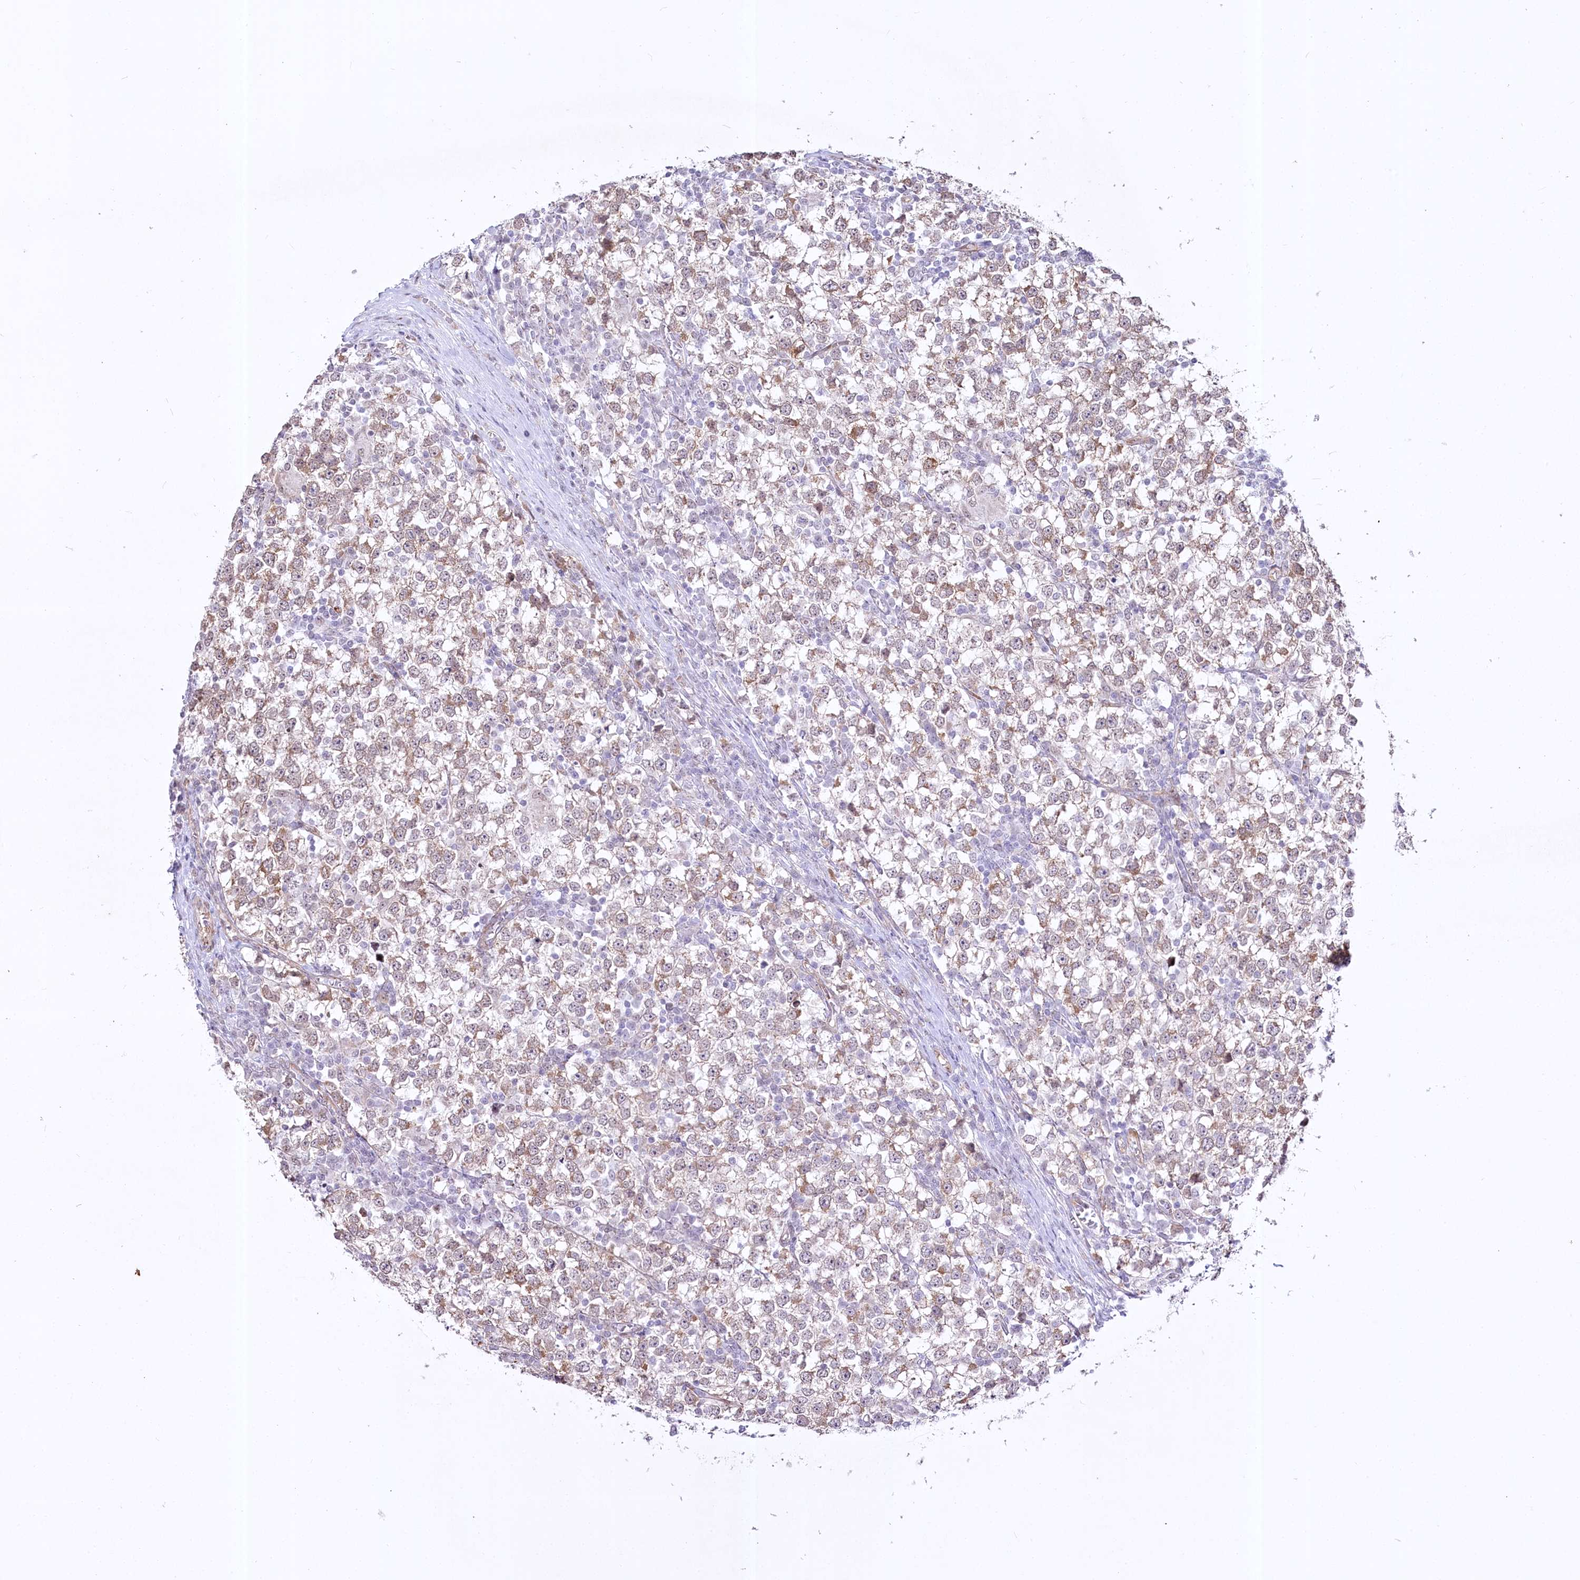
{"staining": {"intensity": "weak", "quantity": "25%-75%", "location": "cytoplasmic/membranous"}, "tissue": "testis cancer", "cell_type": "Tumor cells", "image_type": "cancer", "snomed": [{"axis": "morphology", "description": "Seminoma, NOS"}, {"axis": "topography", "description": "Testis"}], "caption": "Immunohistochemical staining of human seminoma (testis) shows low levels of weak cytoplasmic/membranous protein expression in approximately 25%-75% of tumor cells.", "gene": "YBX3", "patient": {"sex": "male", "age": 65}}